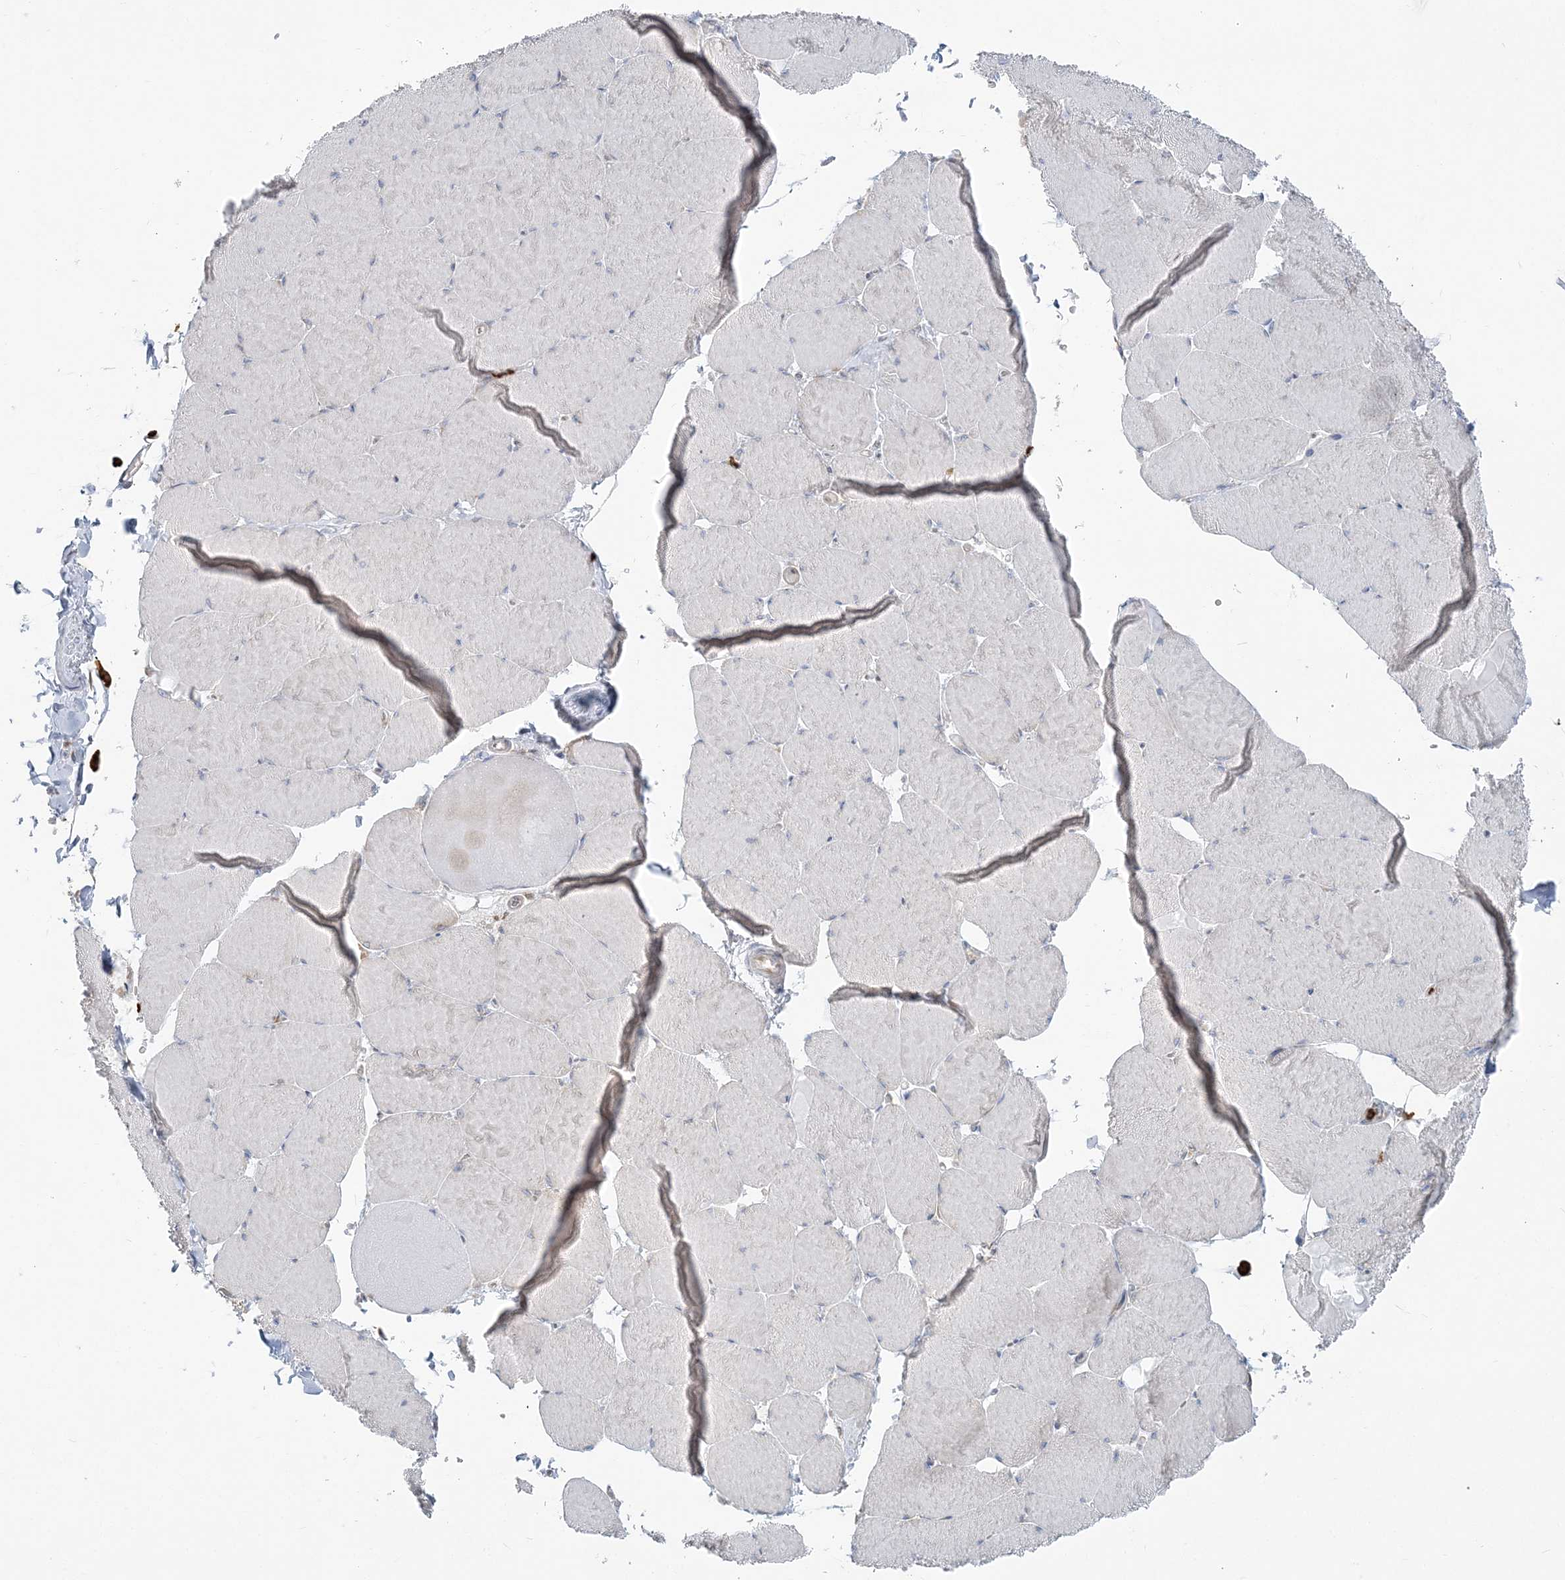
{"staining": {"intensity": "weak", "quantity": "<25%", "location": "cytoplasmic/membranous"}, "tissue": "skeletal muscle", "cell_type": "Myocytes", "image_type": "normal", "snomed": [{"axis": "morphology", "description": "Normal tissue, NOS"}, {"axis": "topography", "description": "Skeletal muscle"}, {"axis": "topography", "description": "Head-Neck"}], "caption": "Myocytes are negative for brown protein staining in benign skeletal muscle. (Stains: DAB immunohistochemistry (IHC) with hematoxylin counter stain, Microscopy: brightfield microscopy at high magnification).", "gene": "CCNJ", "patient": {"sex": "male", "age": 66}}